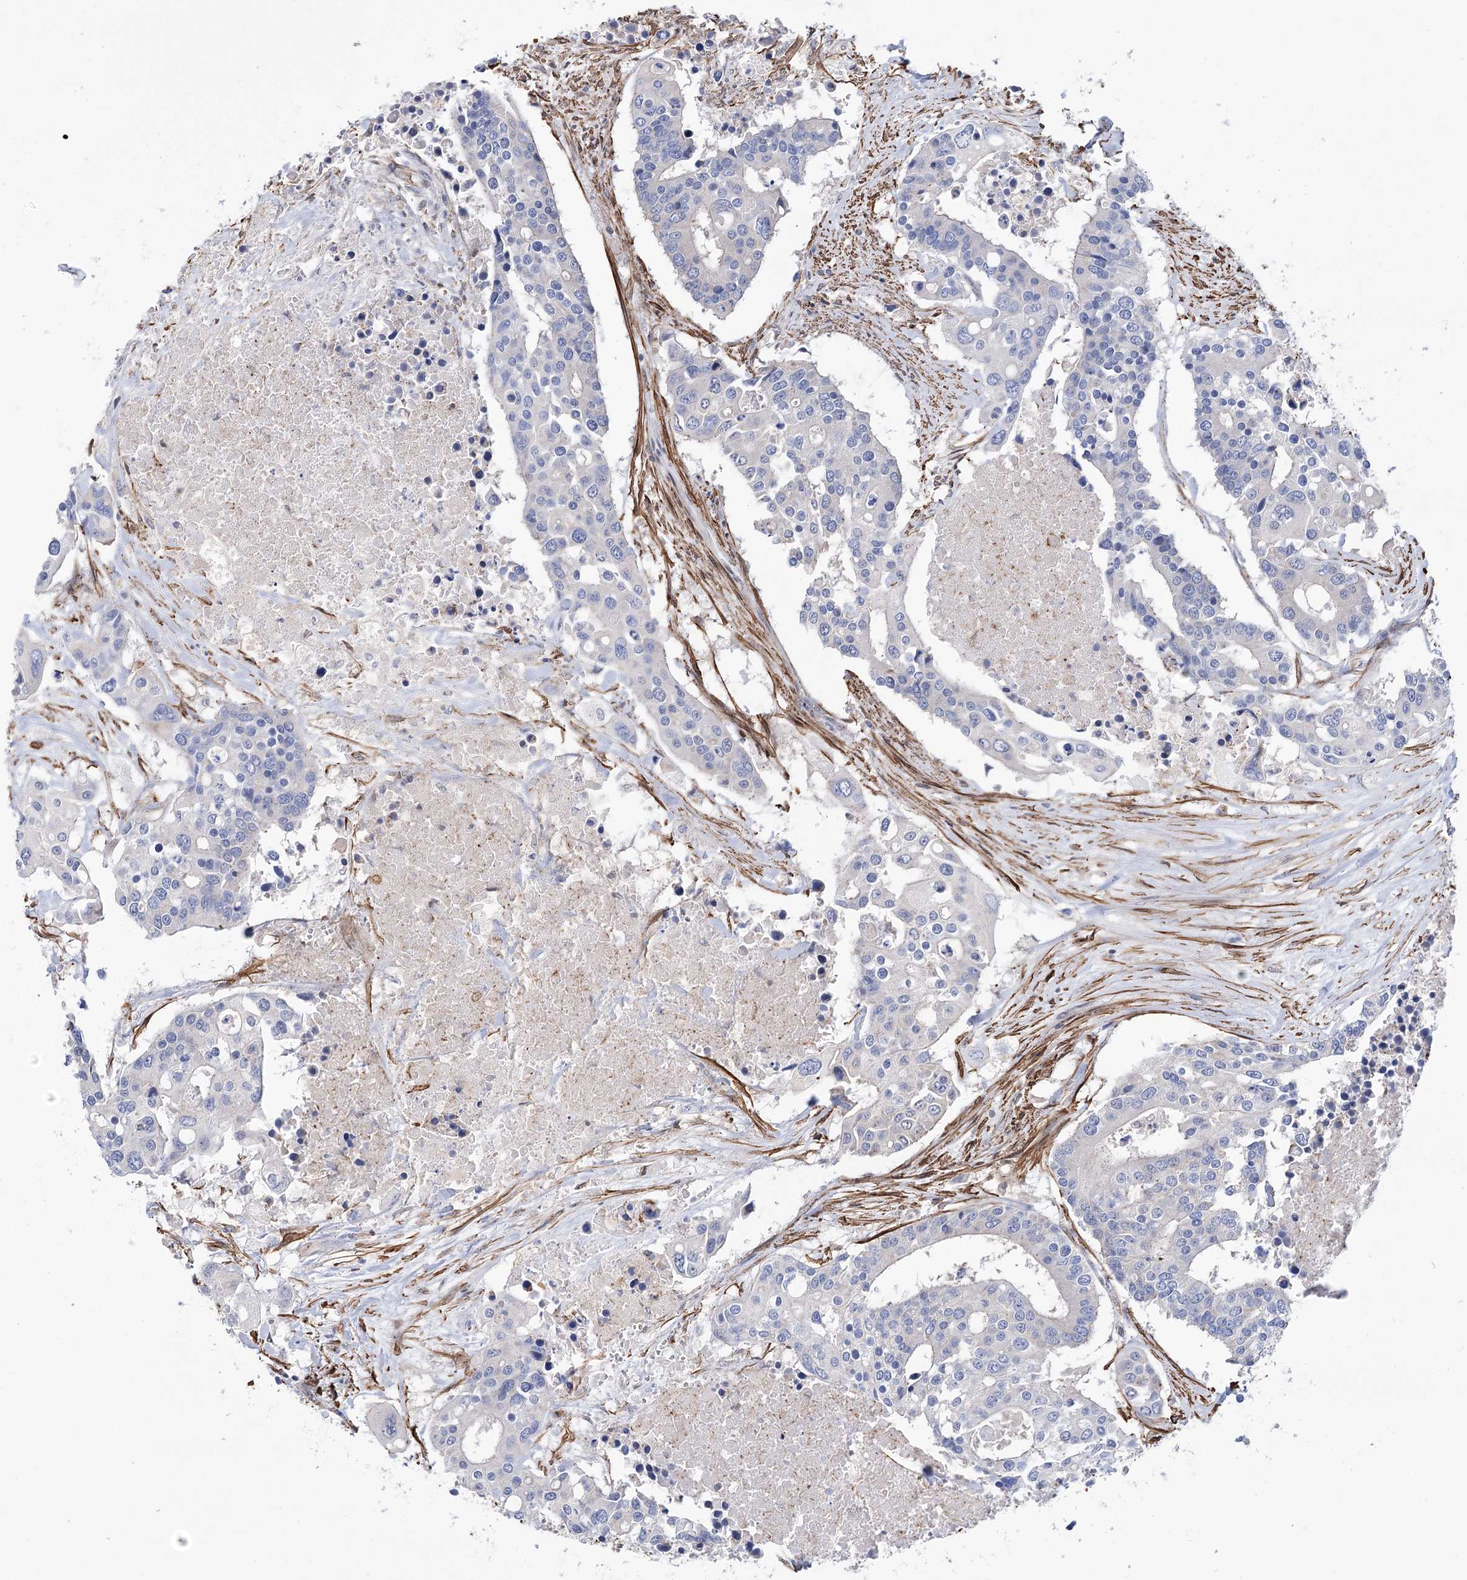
{"staining": {"intensity": "negative", "quantity": "none", "location": "none"}, "tissue": "colorectal cancer", "cell_type": "Tumor cells", "image_type": "cancer", "snomed": [{"axis": "morphology", "description": "Adenocarcinoma, NOS"}, {"axis": "topography", "description": "Colon"}], "caption": "DAB immunohistochemical staining of colorectal adenocarcinoma exhibits no significant positivity in tumor cells.", "gene": "WASHC3", "patient": {"sex": "male", "age": 77}}